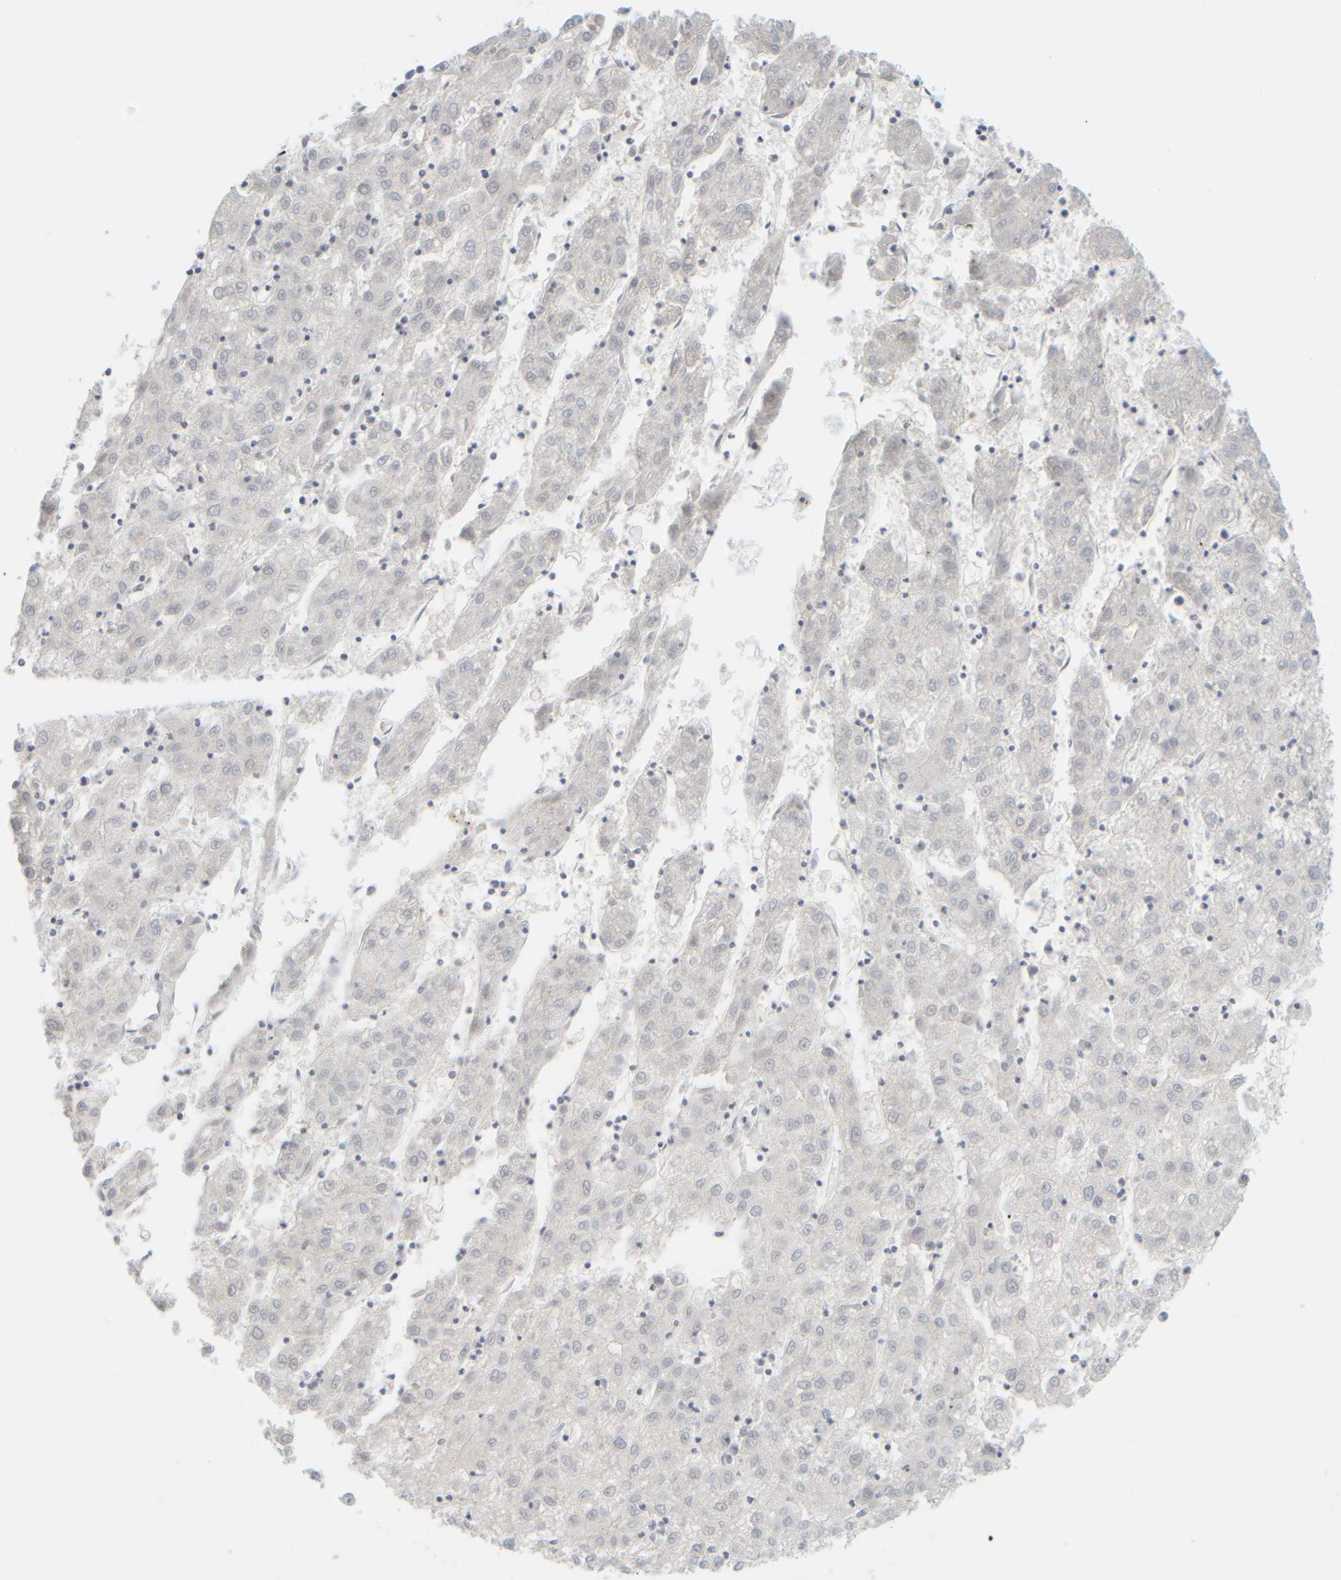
{"staining": {"intensity": "negative", "quantity": "none", "location": "none"}, "tissue": "liver cancer", "cell_type": "Tumor cells", "image_type": "cancer", "snomed": [{"axis": "morphology", "description": "Carcinoma, Hepatocellular, NOS"}, {"axis": "topography", "description": "Liver"}], "caption": "The immunohistochemistry micrograph has no significant expression in tumor cells of liver hepatocellular carcinoma tissue.", "gene": "PTGES3L-AARSD1", "patient": {"sex": "male", "age": 72}}